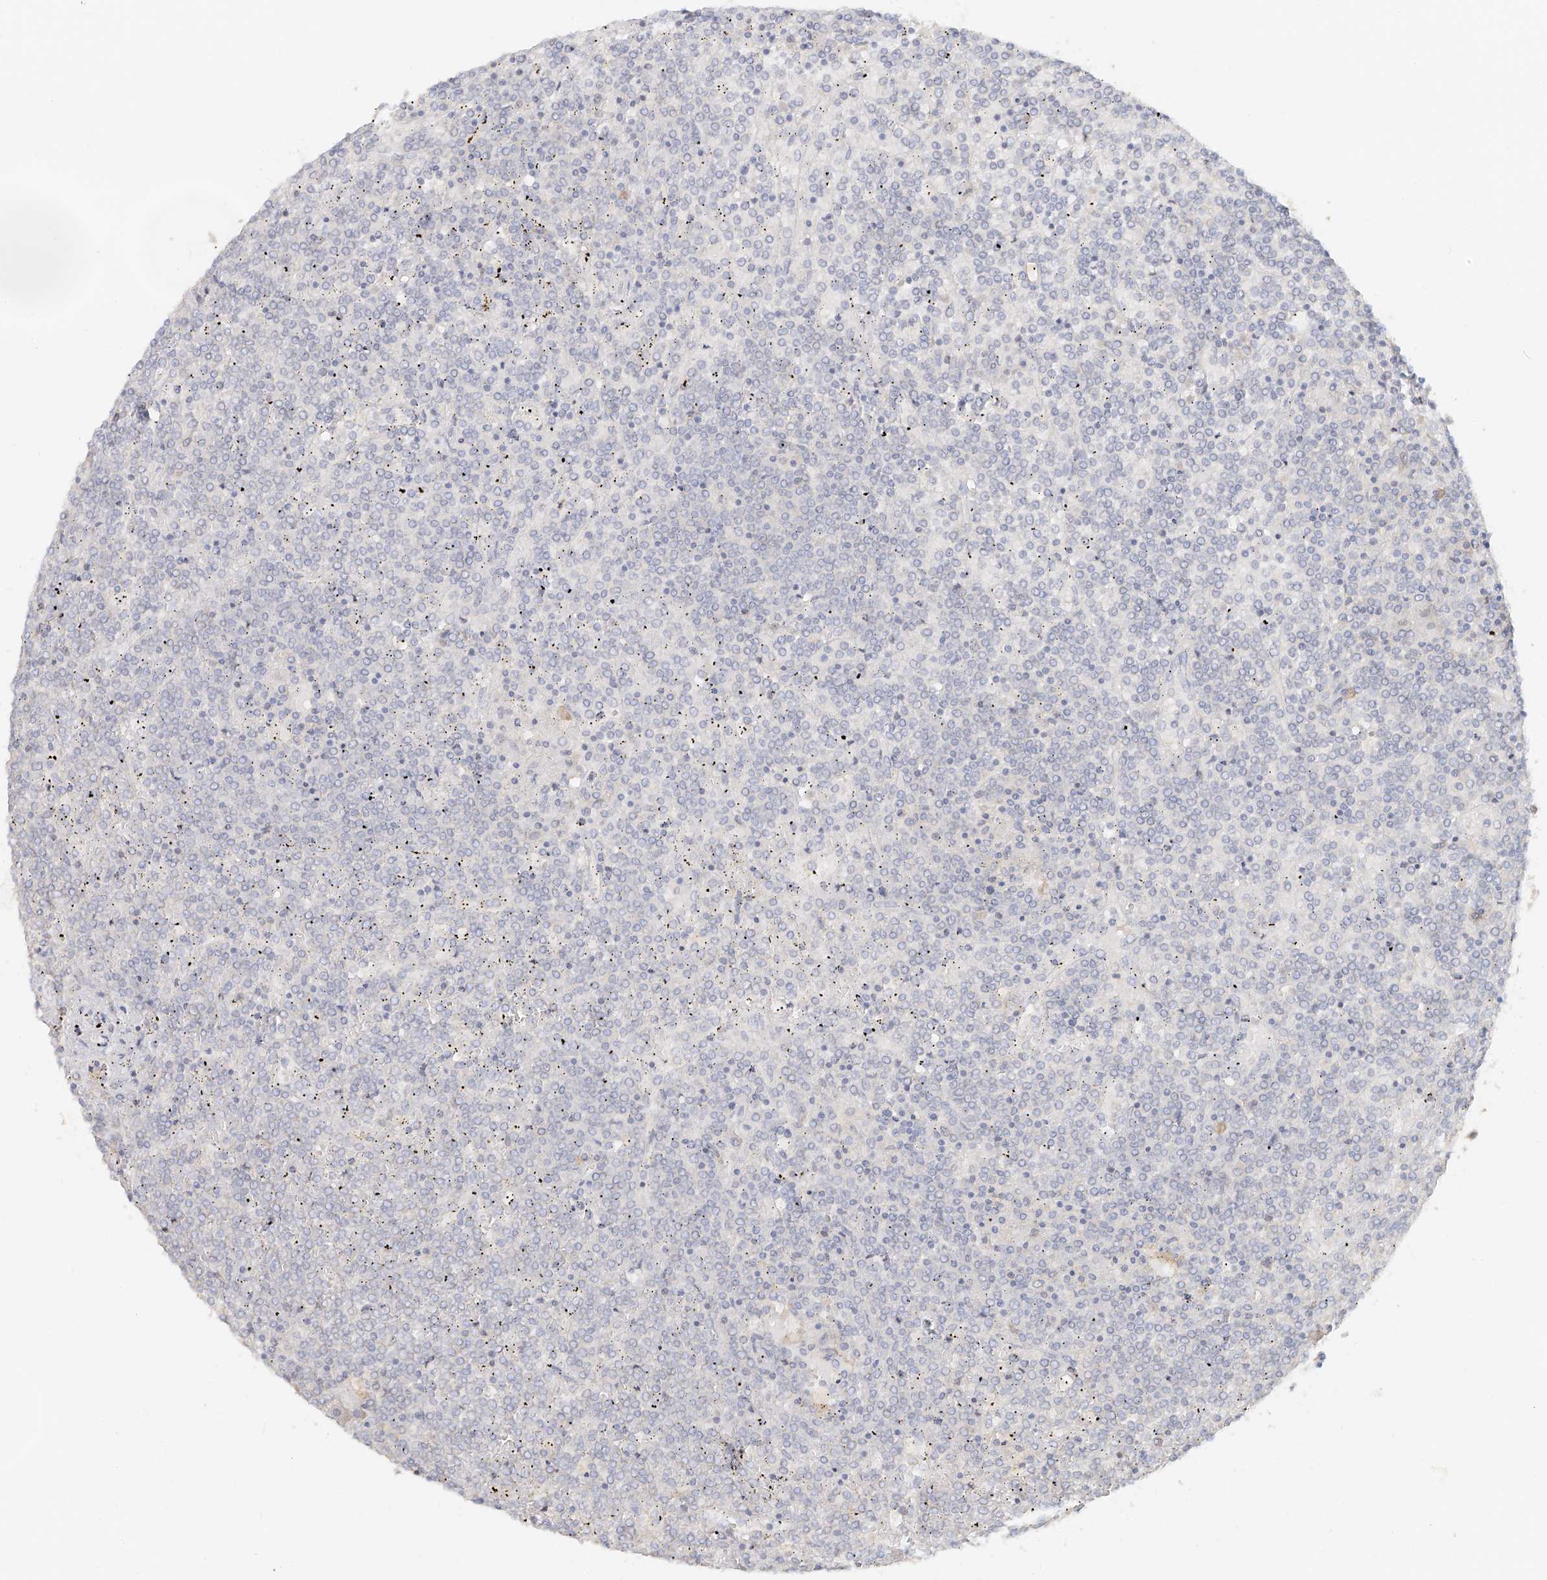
{"staining": {"intensity": "negative", "quantity": "none", "location": "none"}, "tissue": "lymphoma", "cell_type": "Tumor cells", "image_type": "cancer", "snomed": [{"axis": "morphology", "description": "Malignant lymphoma, non-Hodgkin's type, Low grade"}, {"axis": "topography", "description": "Spleen"}], "caption": "Immunohistochemistry (IHC) histopathology image of neoplastic tissue: human lymphoma stained with DAB (3,3'-diaminobenzidine) reveals no significant protein positivity in tumor cells. (DAB immunohistochemistry (IHC) with hematoxylin counter stain).", "gene": "NPHS1", "patient": {"sex": "female", "age": 19}}